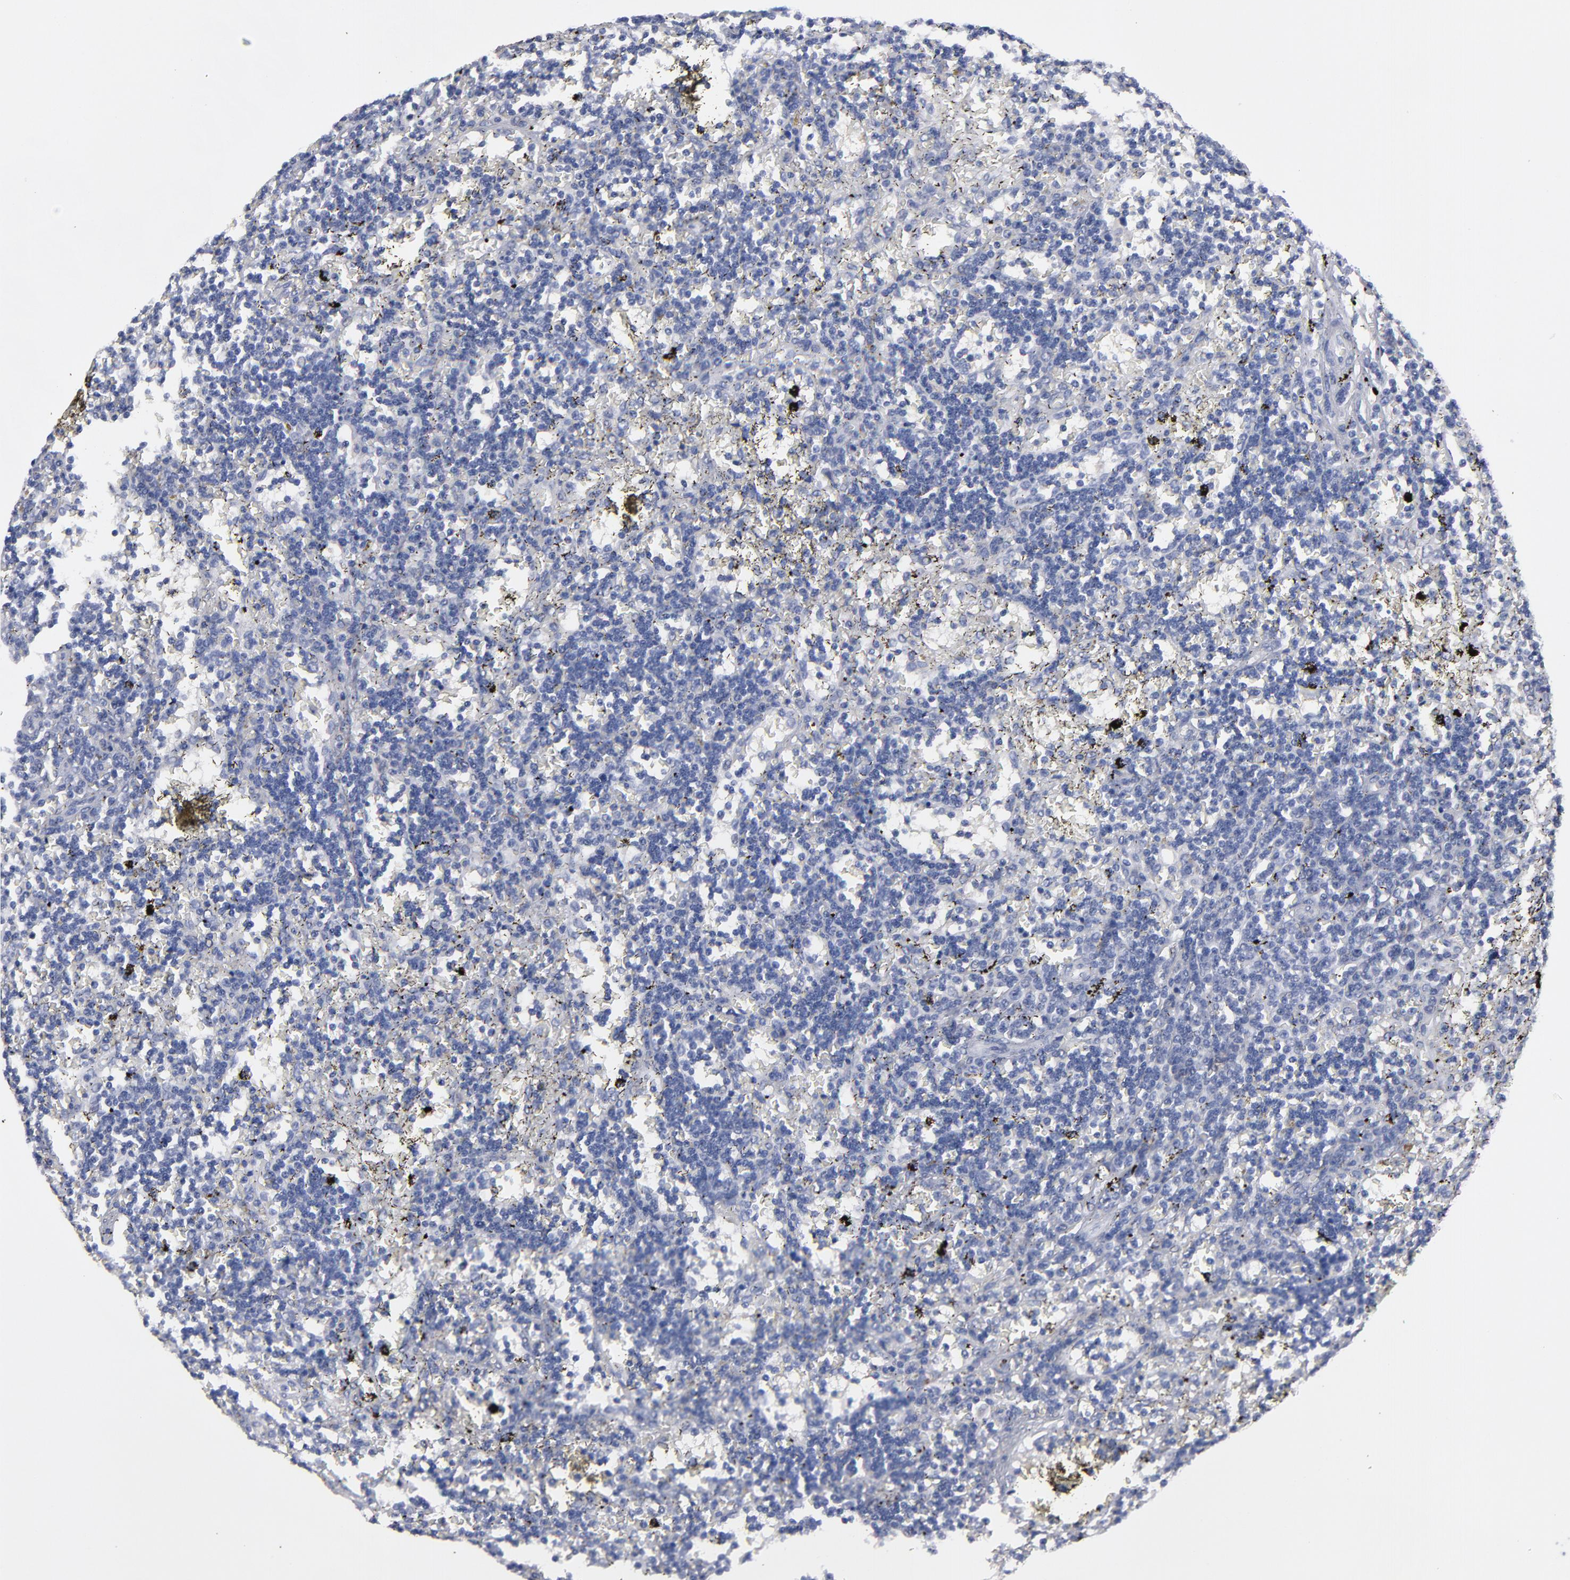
{"staining": {"intensity": "negative", "quantity": "none", "location": "none"}, "tissue": "lymphoma", "cell_type": "Tumor cells", "image_type": "cancer", "snomed": [{"axis": "morphology", "description": "Malignant lymphoma, non-Hodgkin's type, Low grade"}, {"axis": "topography", "description": "Spleen"}], "caption": "DAB immunohistochemical staining of human low-grade malignant lymphoma, non-Hodgkin's type shows no significant expression in tumor cells.", "gene": "CCDC80", "patient": {"sex": "male", "age": 60}}